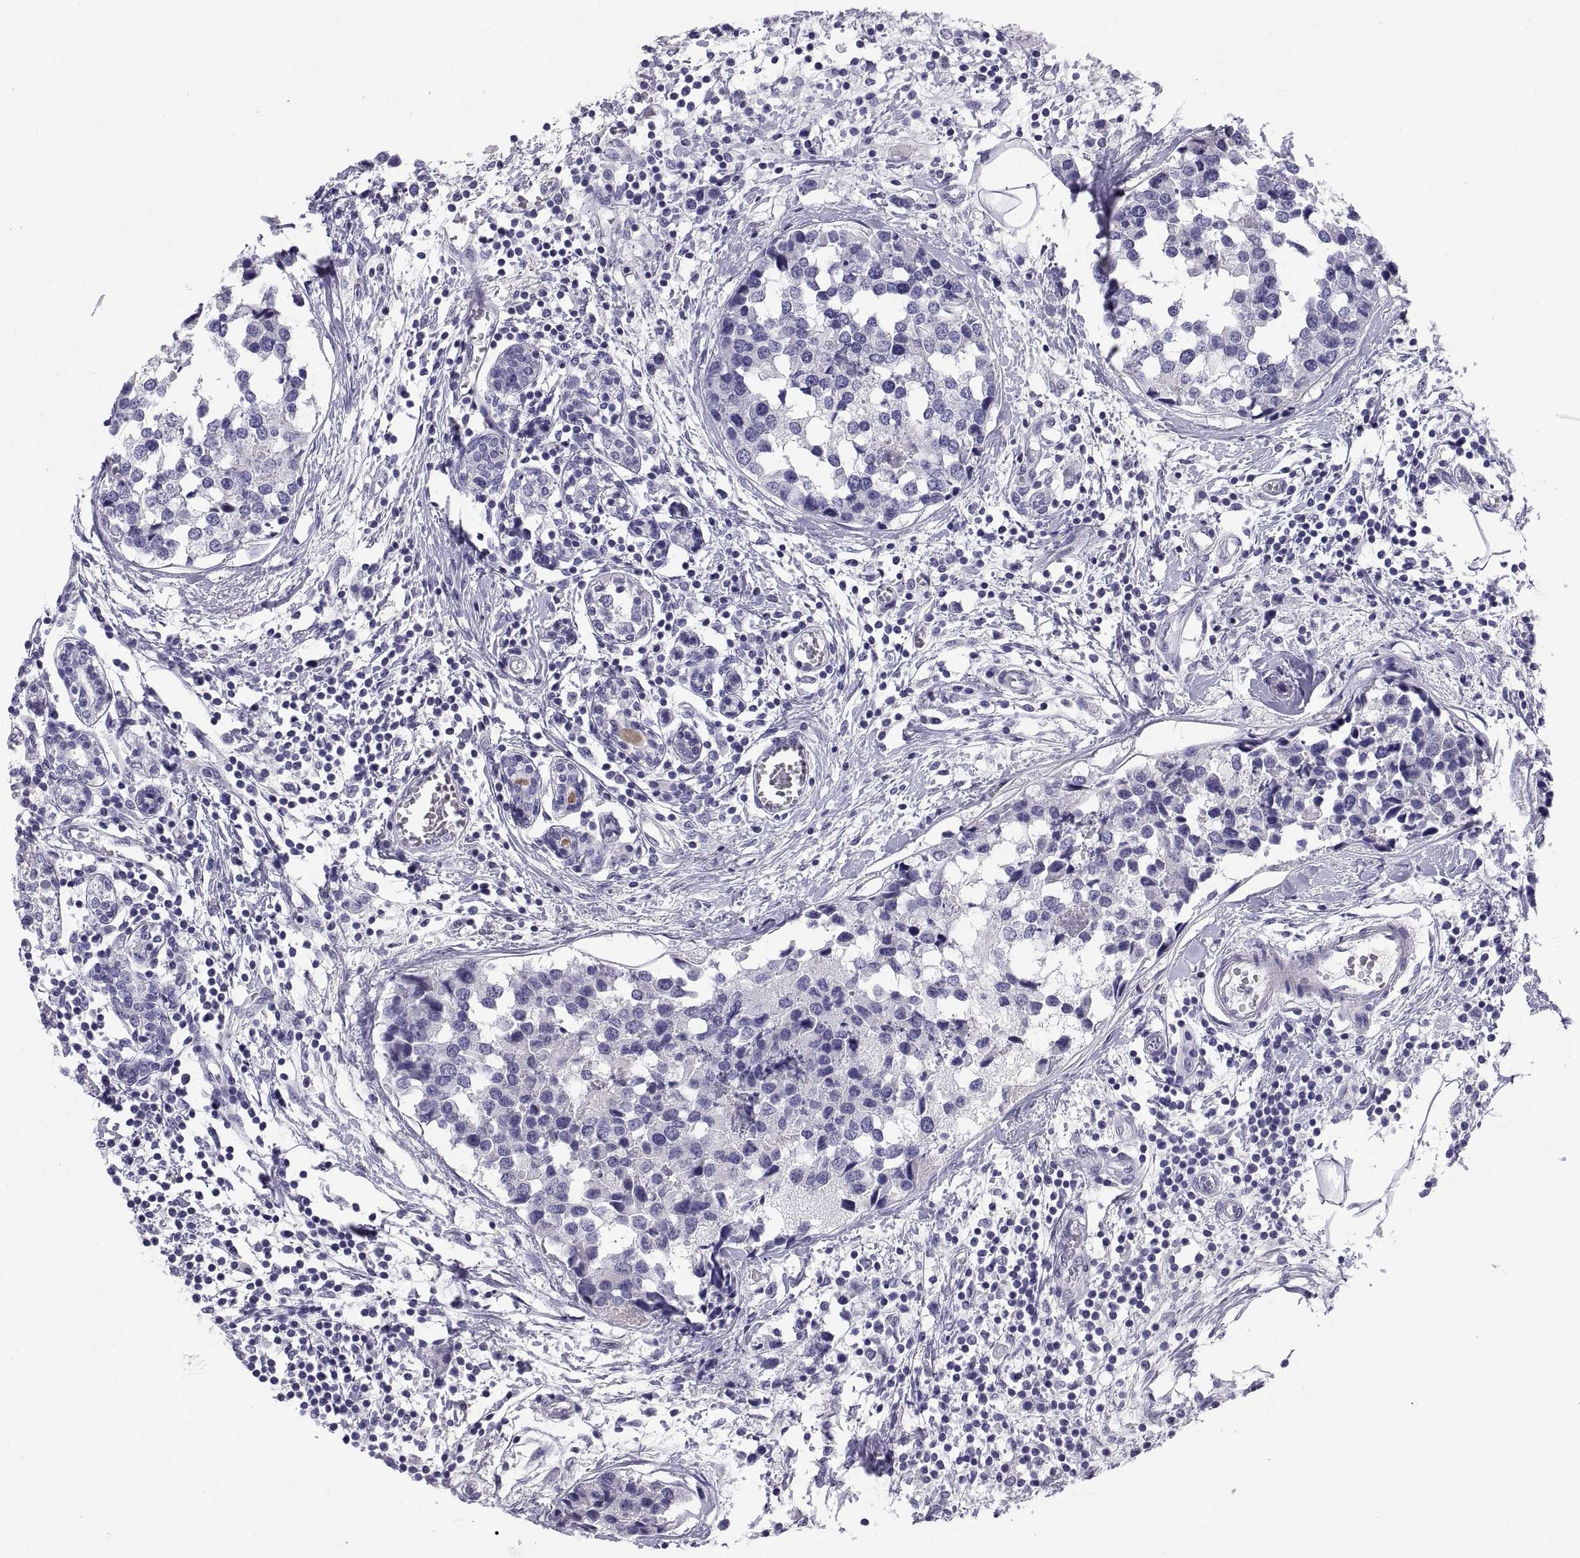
{"staining": {"intensity": "negative", "quantity": "none", "location": "none"}, "tissue": "breast cancer", "cell_type": "Tumor cells", "image_type": "cancer", "snomed": [{"axis": "morphology", "description": "Lobular carcinoma"}, {"axis": "topography", "description": "Breast"}], "caption": "This image is of breast cancer (lobular carcinoma) stained with immunohistochemistry to label a protein in brown with the nuclei are counter-stained blue. There is no staining in tumor cells.", "gene": "TEX13A", "patient": {"sex": "female", "age": 59}}